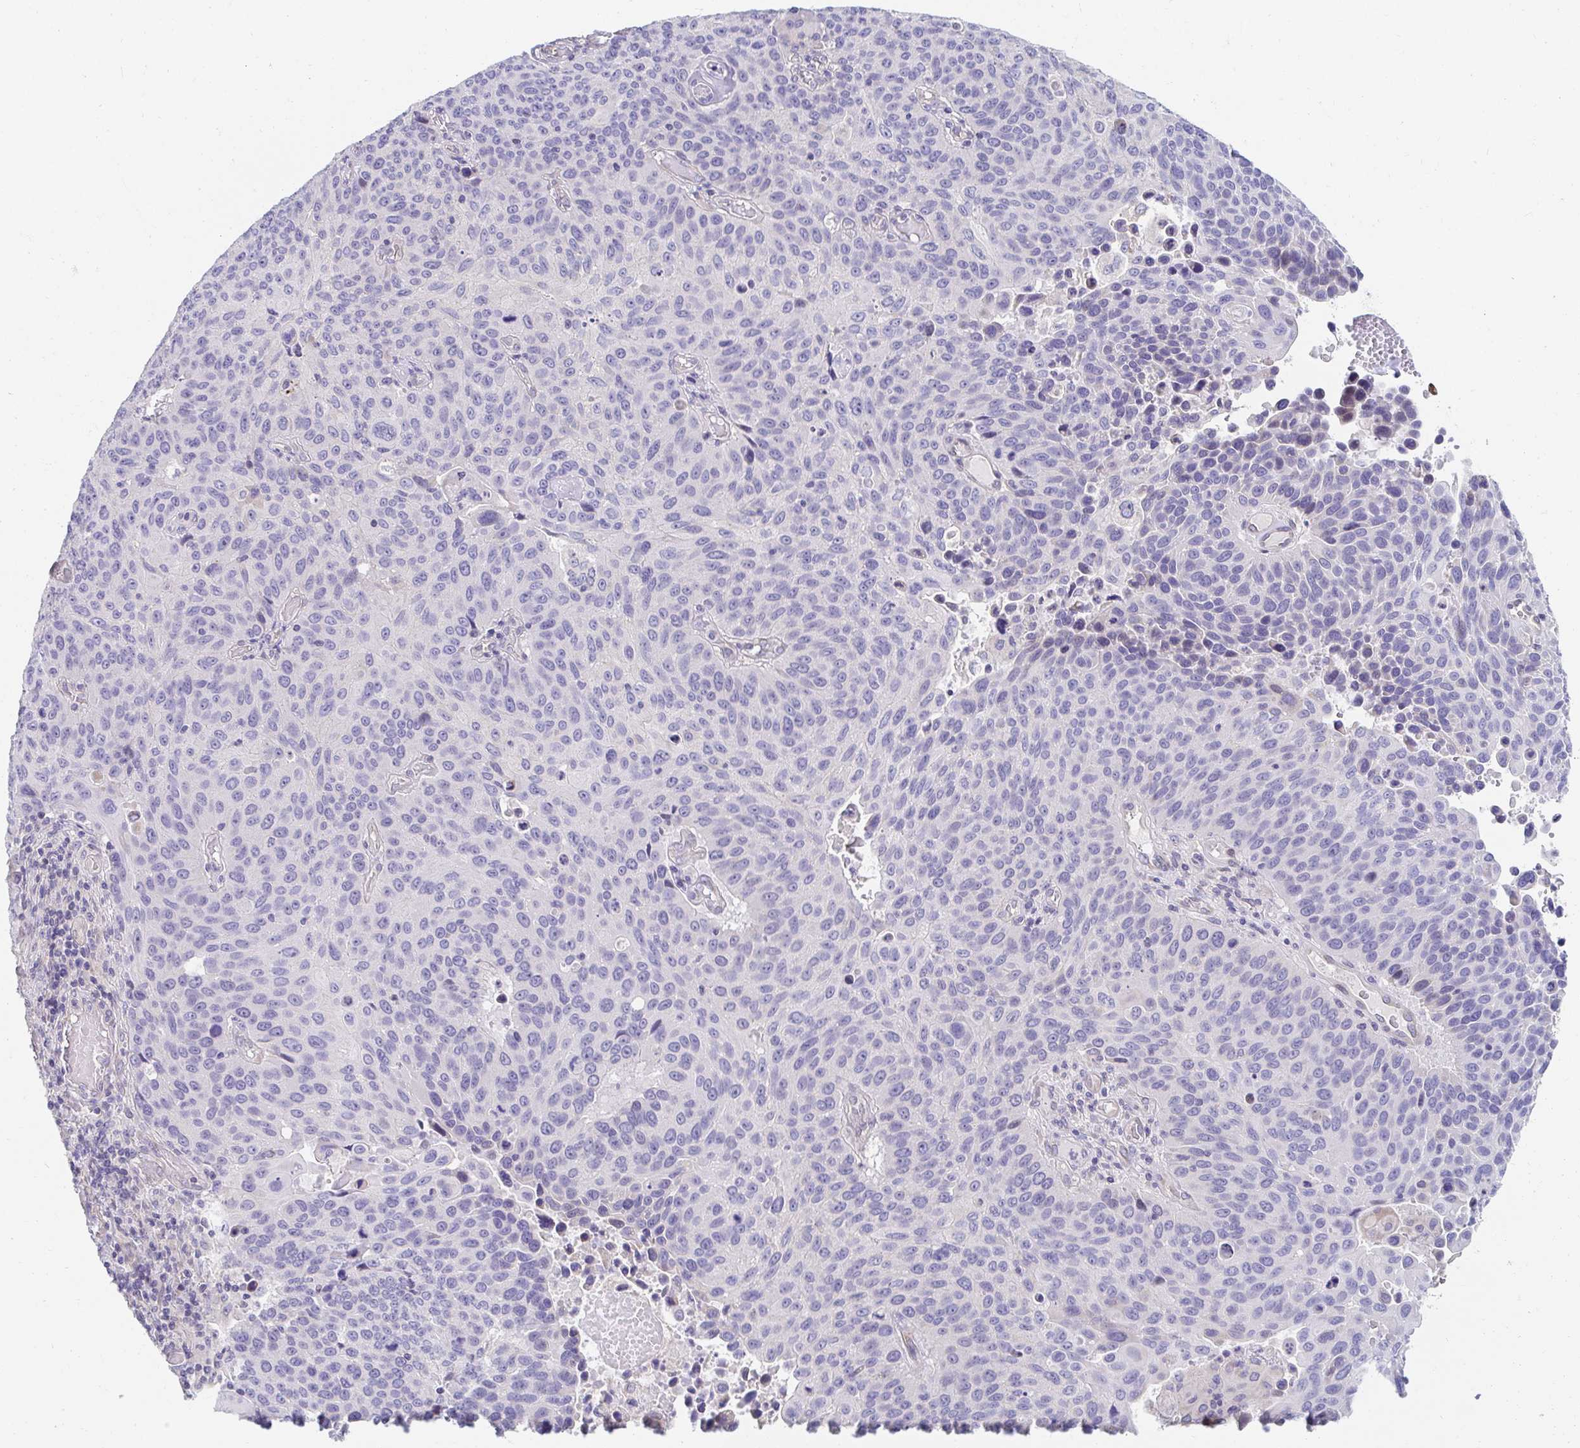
{"staining": {"intensity": "negative", "quantity": "none", "location": "none"}, "tissue": "lung cancer", "cell_type": "Tumor cells", "image_type": "cancer", "snomed": [{"axis": "morphology", "description": "Squamous cell carcinoma, NOS"}, {"axis": "topography", "description": "Lung"}], "caption": "DAB immunohistochemical staining of human lung cancer displays no significant expression in tumor cells.", "gene": "AKAP14", "patient": {"sex": "male", "age": 68}}